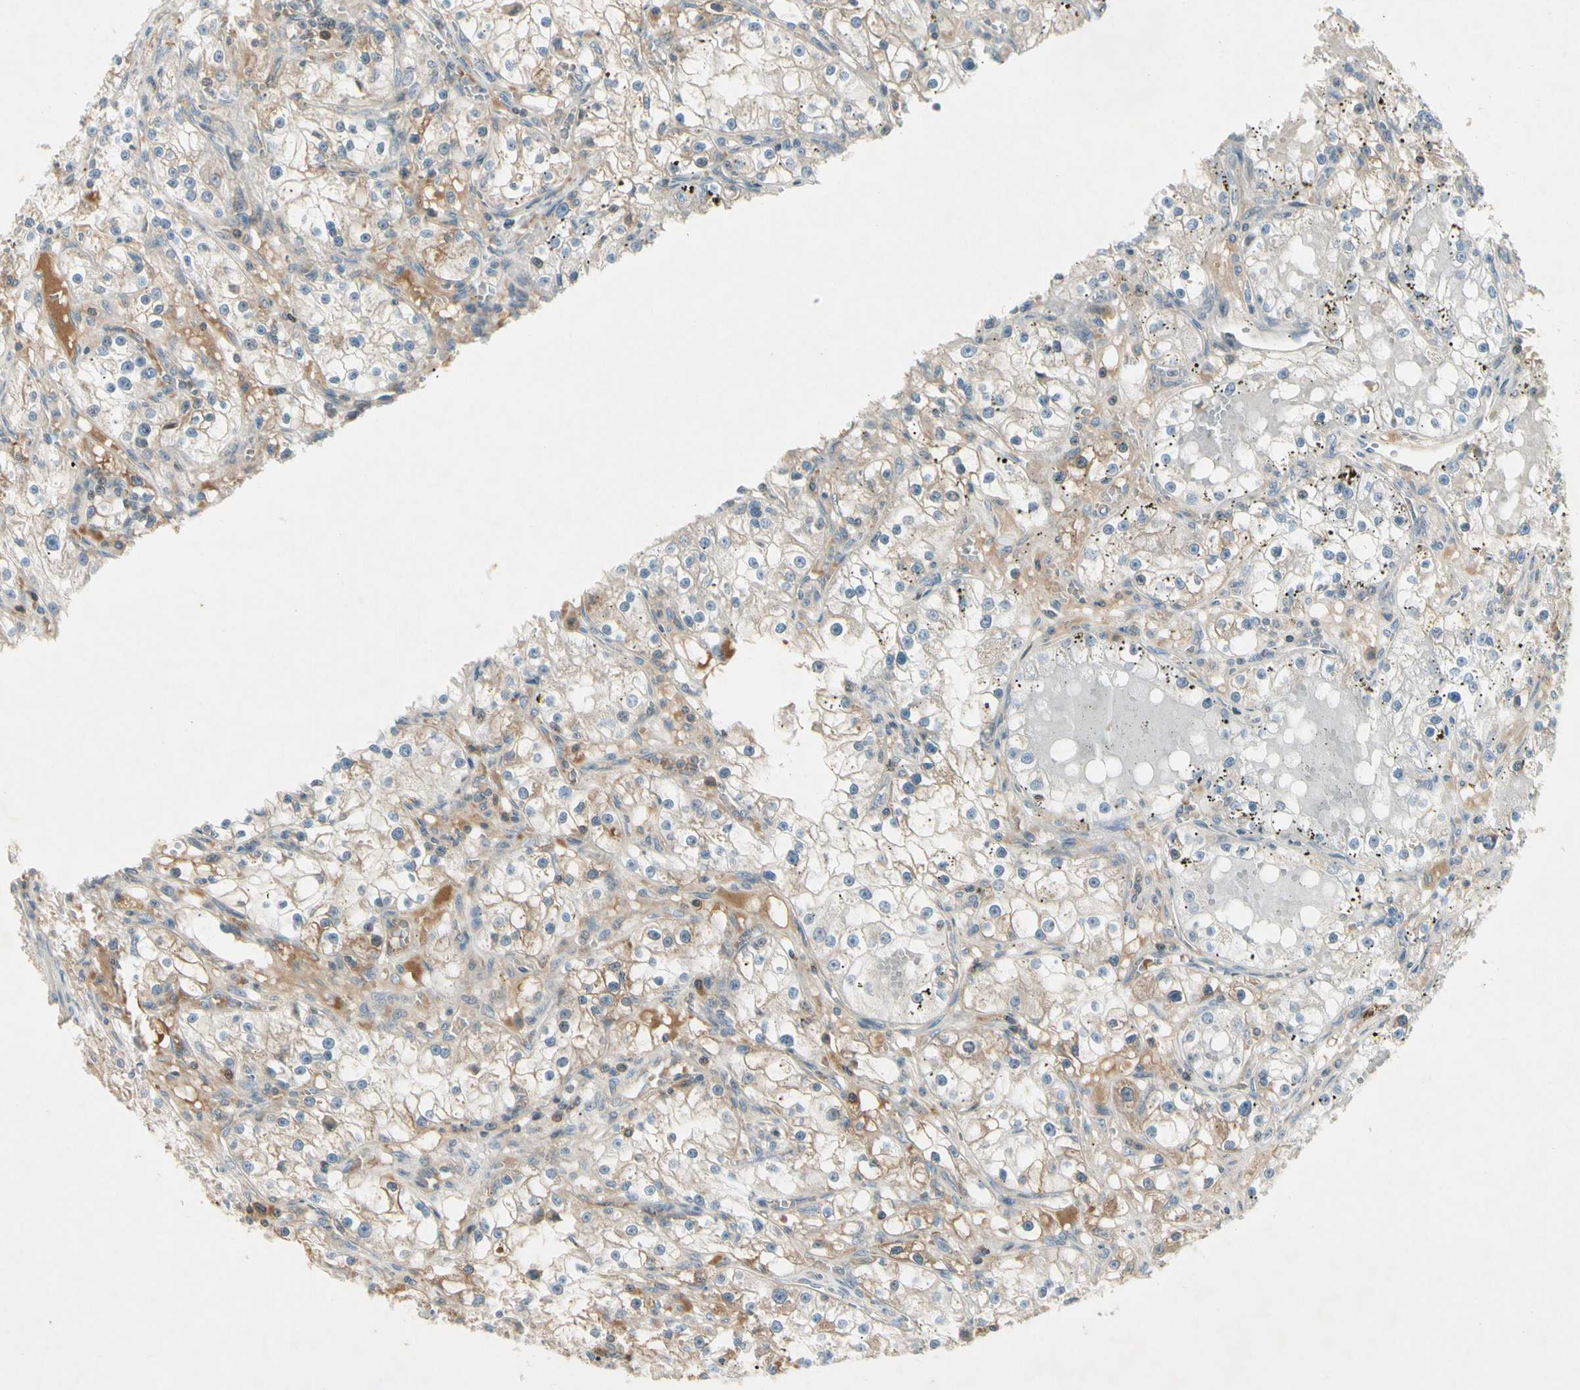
{"staining": {"intensity": "weak", "quantity": "<25%", "location": "cytoplasmic/membranous"}, "tissue": "renal cancer", "cell_type": "Tumor cells", "image_type": "cancer", "snomed": [{"axis": "morphology", "description": "Adenocarcinoma, NOS"}, {"axis": "topography", "description": "Kidney"}], "caption": "DAB (3,3'-diaminobenzidine) immunohistochemical staining of renal cancer (adenocarcinoma) exhibits no significant positivity in tumor cells.", "gene": "ICAM5", "patient": {"sex": "male", "age": 56}}